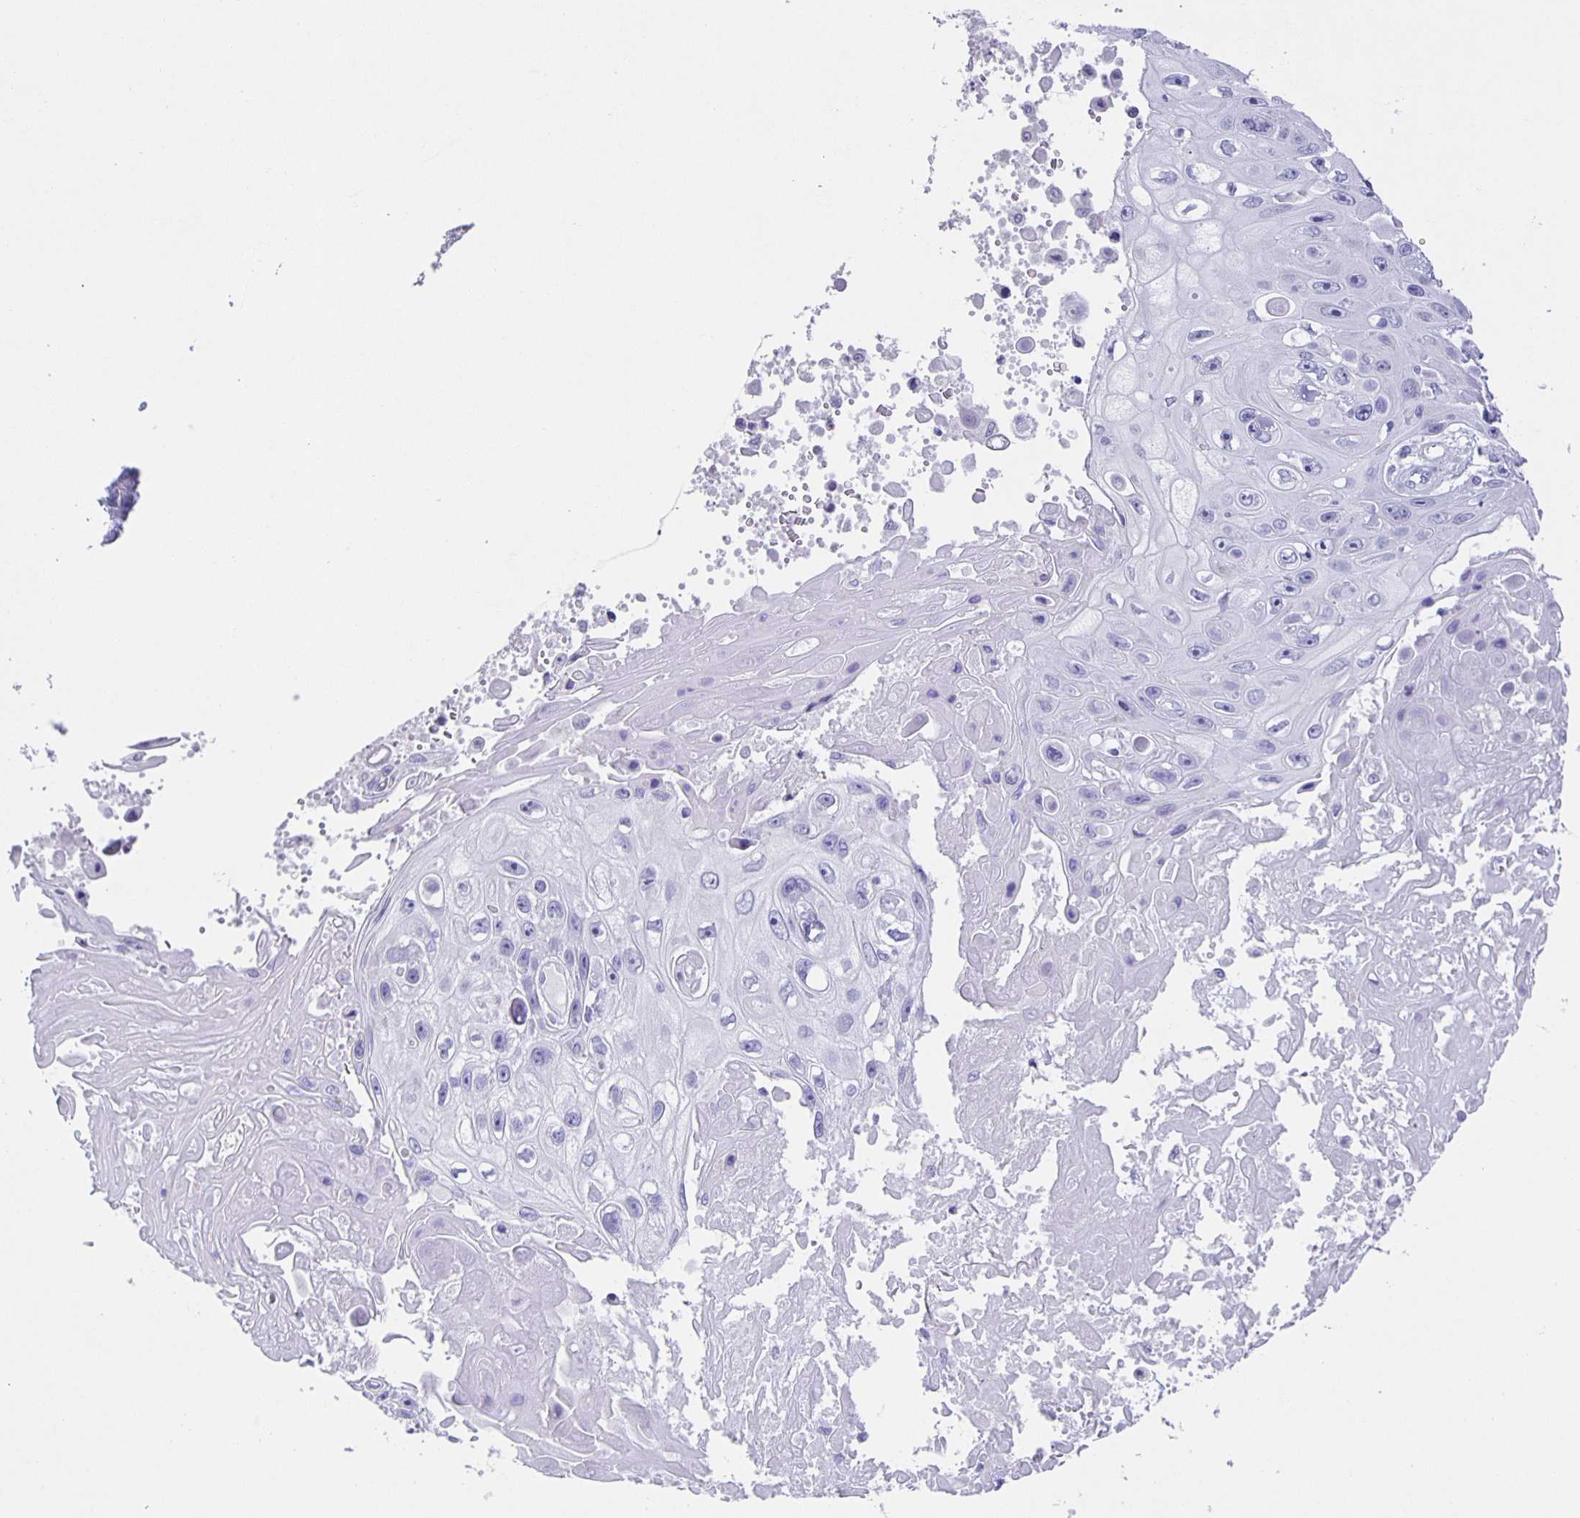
{"staining": {"intensity": "negative", "quantity": "none", "location": "none"}, "tissue": "skin cancer", "cell_type": "Tumor cells", "image_type": "cancer", "snomed": [{"axis": "morphology", "description": "Squamous cell carcinoma, NOS"}, {"axis": "topography", "description": "Skin"}], "caption": "DAB (3,3'-diaminobenzidine) immunohistochemical staining of skin cancer (squamous cell carcinoma) displays no significant positivity in tumor cells.", "gene": "GUCA2A", "patient": {"sex": "male", "age": 82}}